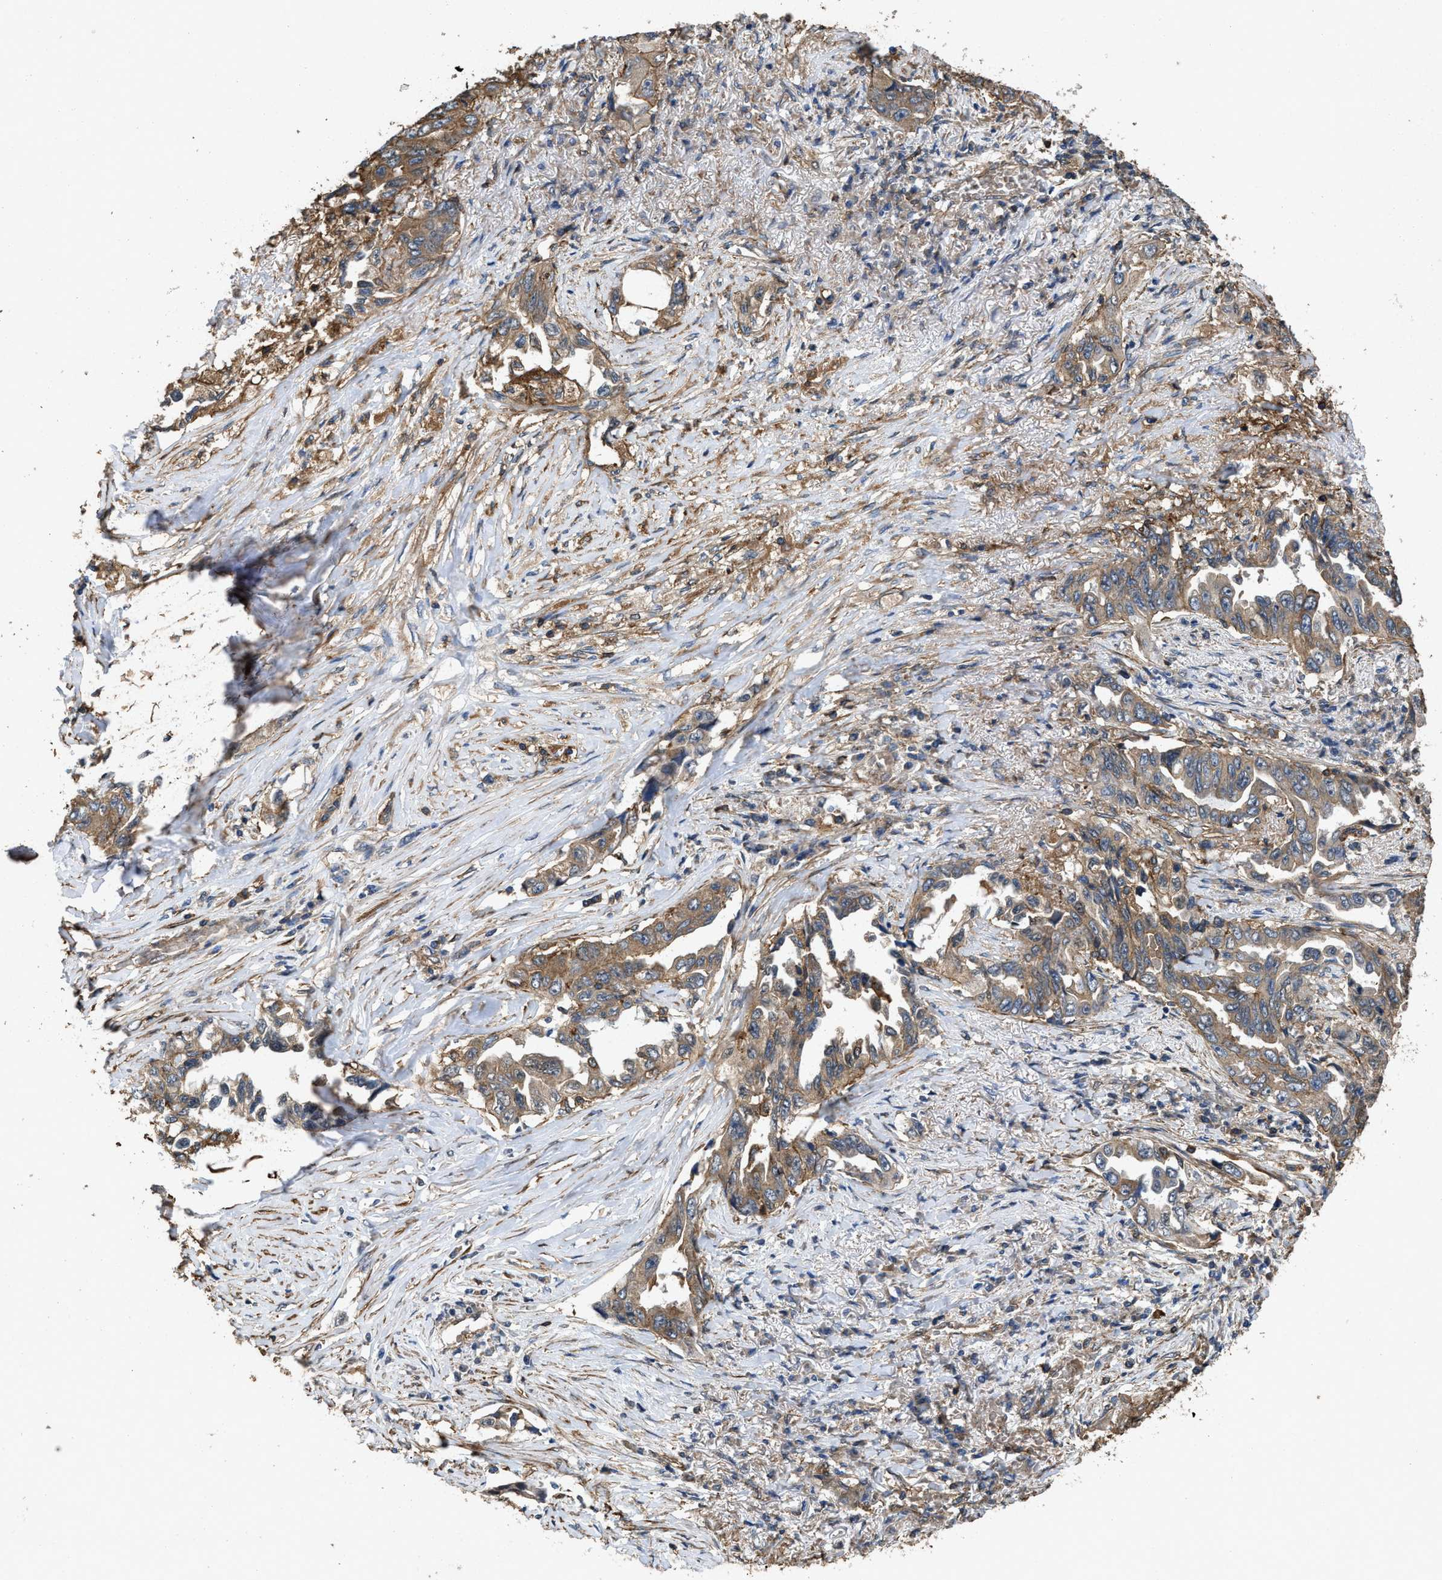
{"staining": {"intensity": "moderate", "quantity": ">75%", "location": "cytoplasmic/membranous"}, "tissue": "lung cancer", "cell_type": "Tumor cells", "image_type": "cancer", "snomed": [{"axis": "morphology", "description": "Adenocarcinoma, NOS"}, {"axis": "topography", "description": "Lung"}], "caption": "Immunohistochemistry (IHC) histopathology image of neoplastic tissue: human lung cancer (adenocarcinoma) stained using IHC reveals medium levels of moderate protein expression localized specifically in the cytoplasmic/membranous of tumor cells, appearing as a cytoplasmic/membranous brown color.", "gene": "LINGO2", "patient": {"sex": "female", "age": 51}}